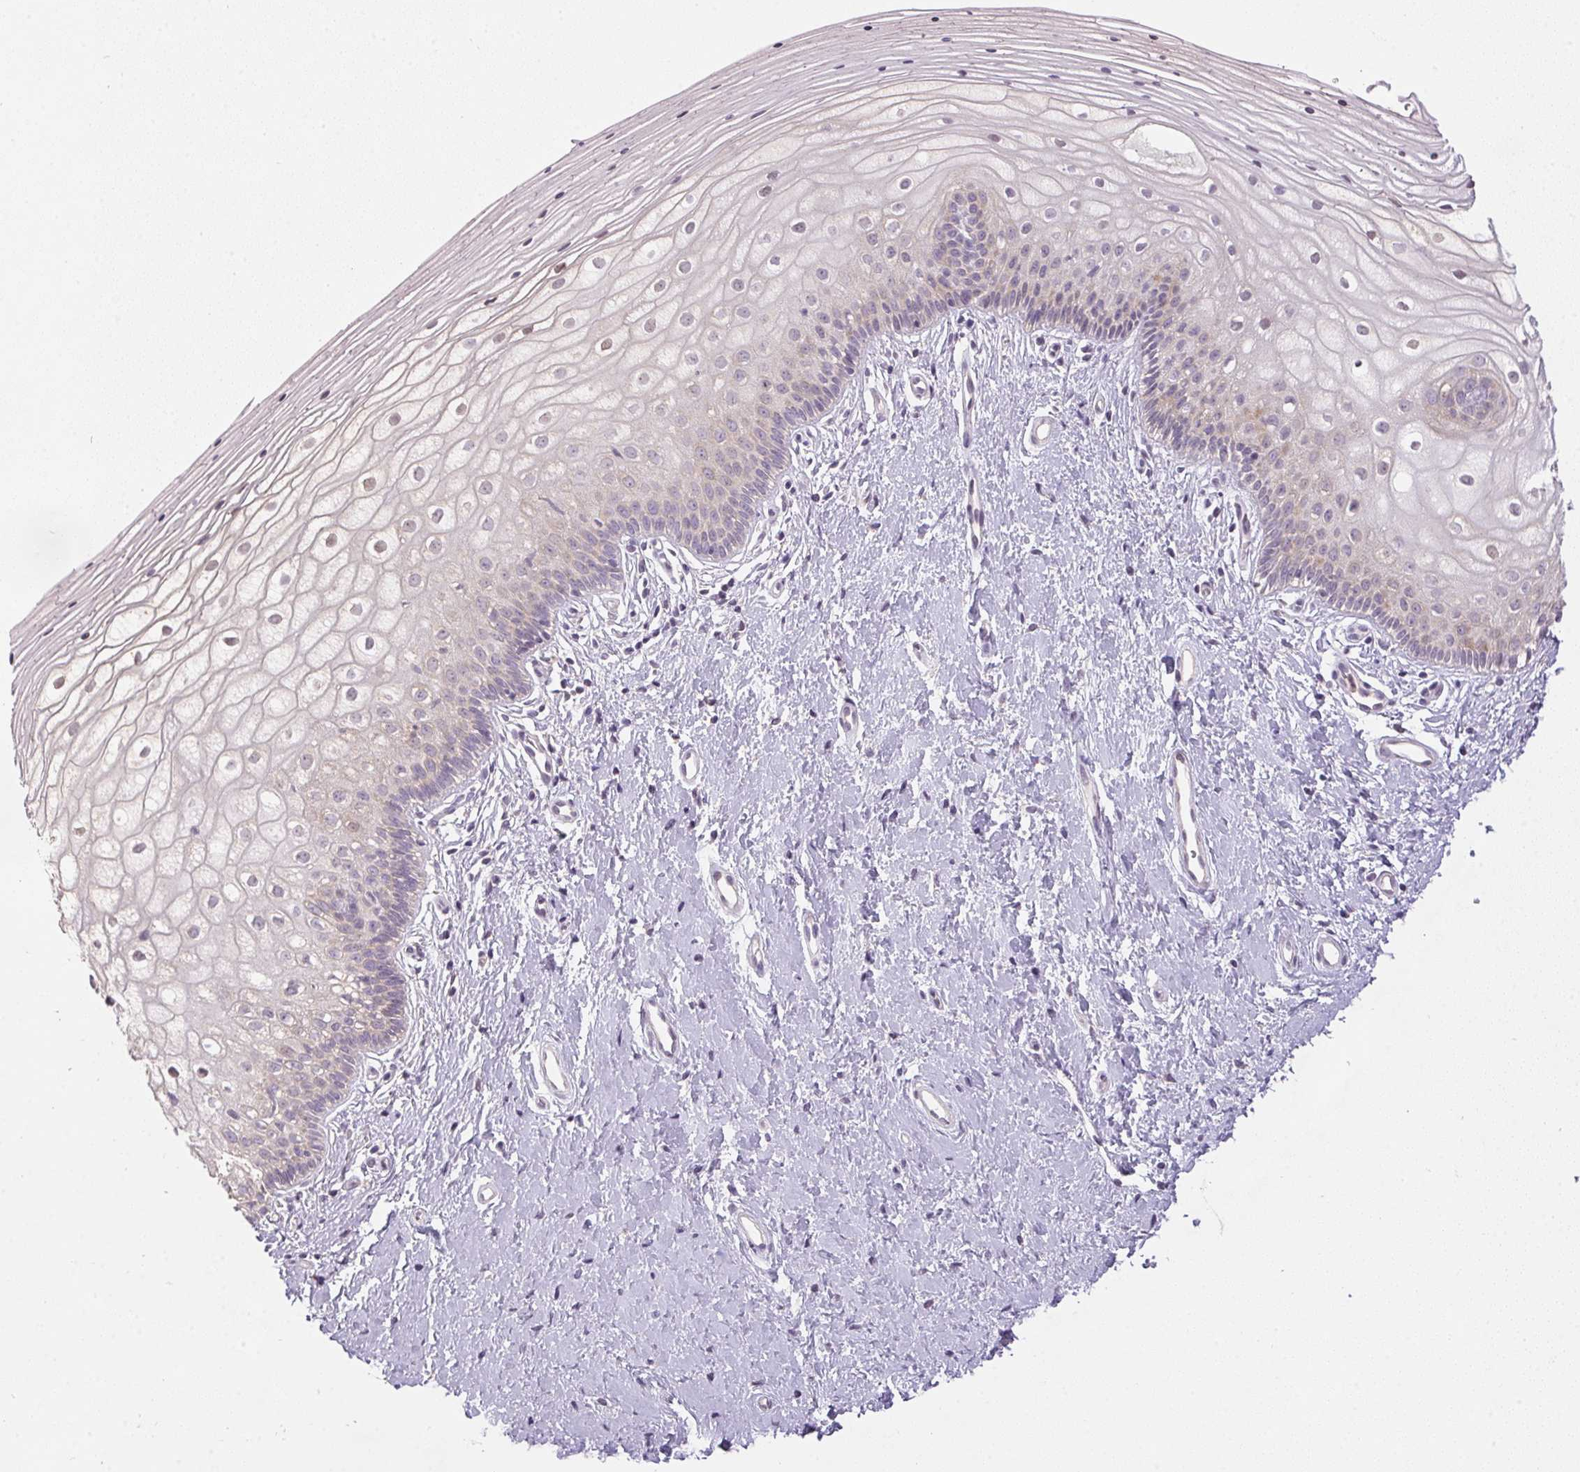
{"staining": {"intensity": "negative", "quantity": "none", "location": "none"}, "tissue": "vagina", "cell_type": "Squamous epithelial cells", "image_type": "normal", "snomed": [{"axis": "morphology", "description": "Normal tissue, NOS"}, {"axis": "topography", "description": "Vagina"}], "caption": "Micrograph shows no protein positivity in squamous epithelial cells of benign vagina.", "gene": "SPACA9", "patient": {"sex": "female", "age": 39}}